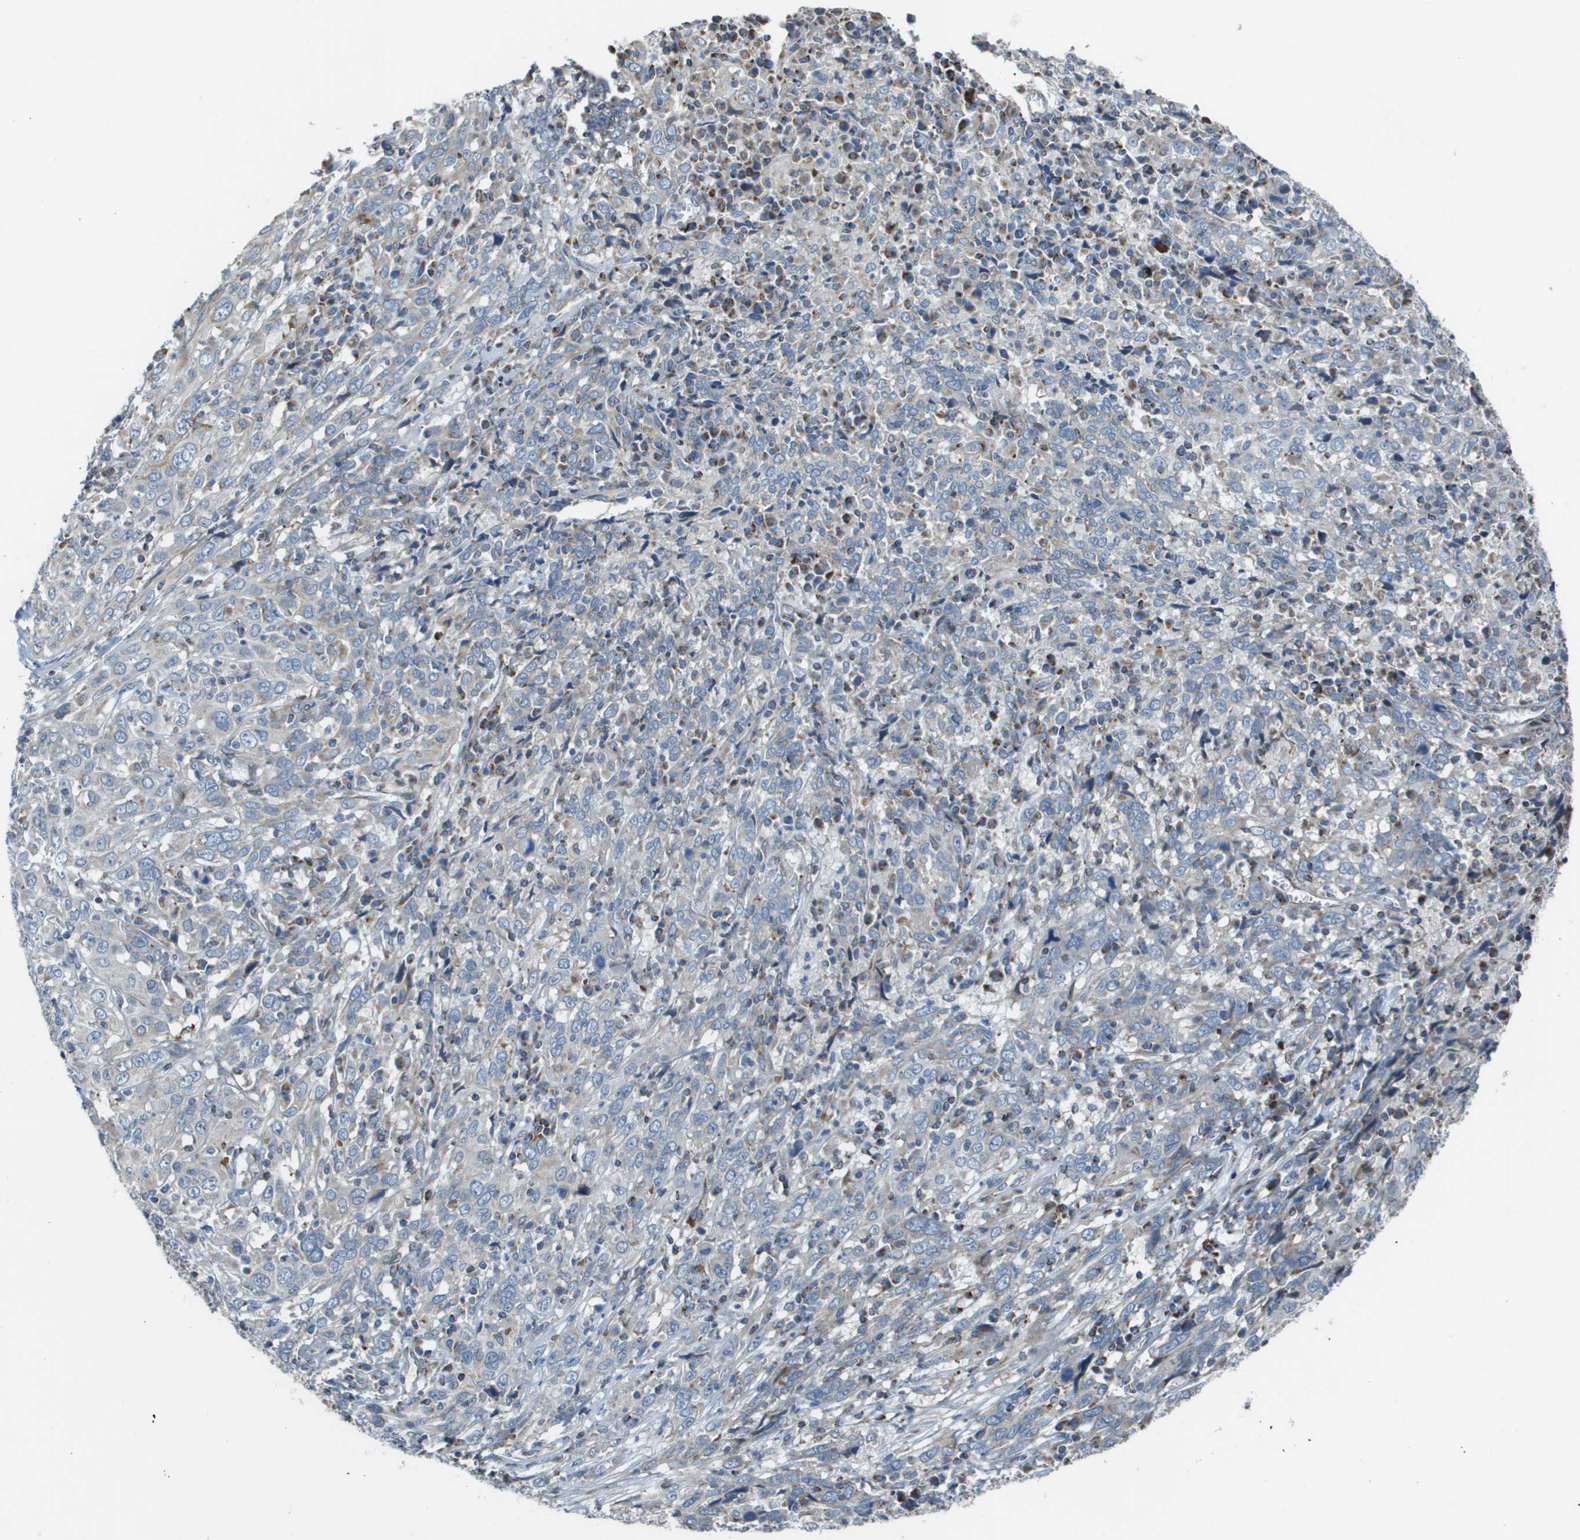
{"staining": {"intensity": "negative", "quantity": "none", "location": "none"}, "tissue": "cervical cancer", "cell_type": "Tumor cells", "image_type": "cancer", "snomed": [{"axis": "morphology", "description": "Squamous cell carcinoma, NOS"}, {"axis": "topography", "description": "Cervix"}], "caption": "An immunohistochemistry micrograph of cervical squamous cell carcinoma is shown. There is no staining in tumor cells of cervical squamous cell carcinoma.", "gene": "MGAT3", "patient": {"sex": "female", "age": 46}}